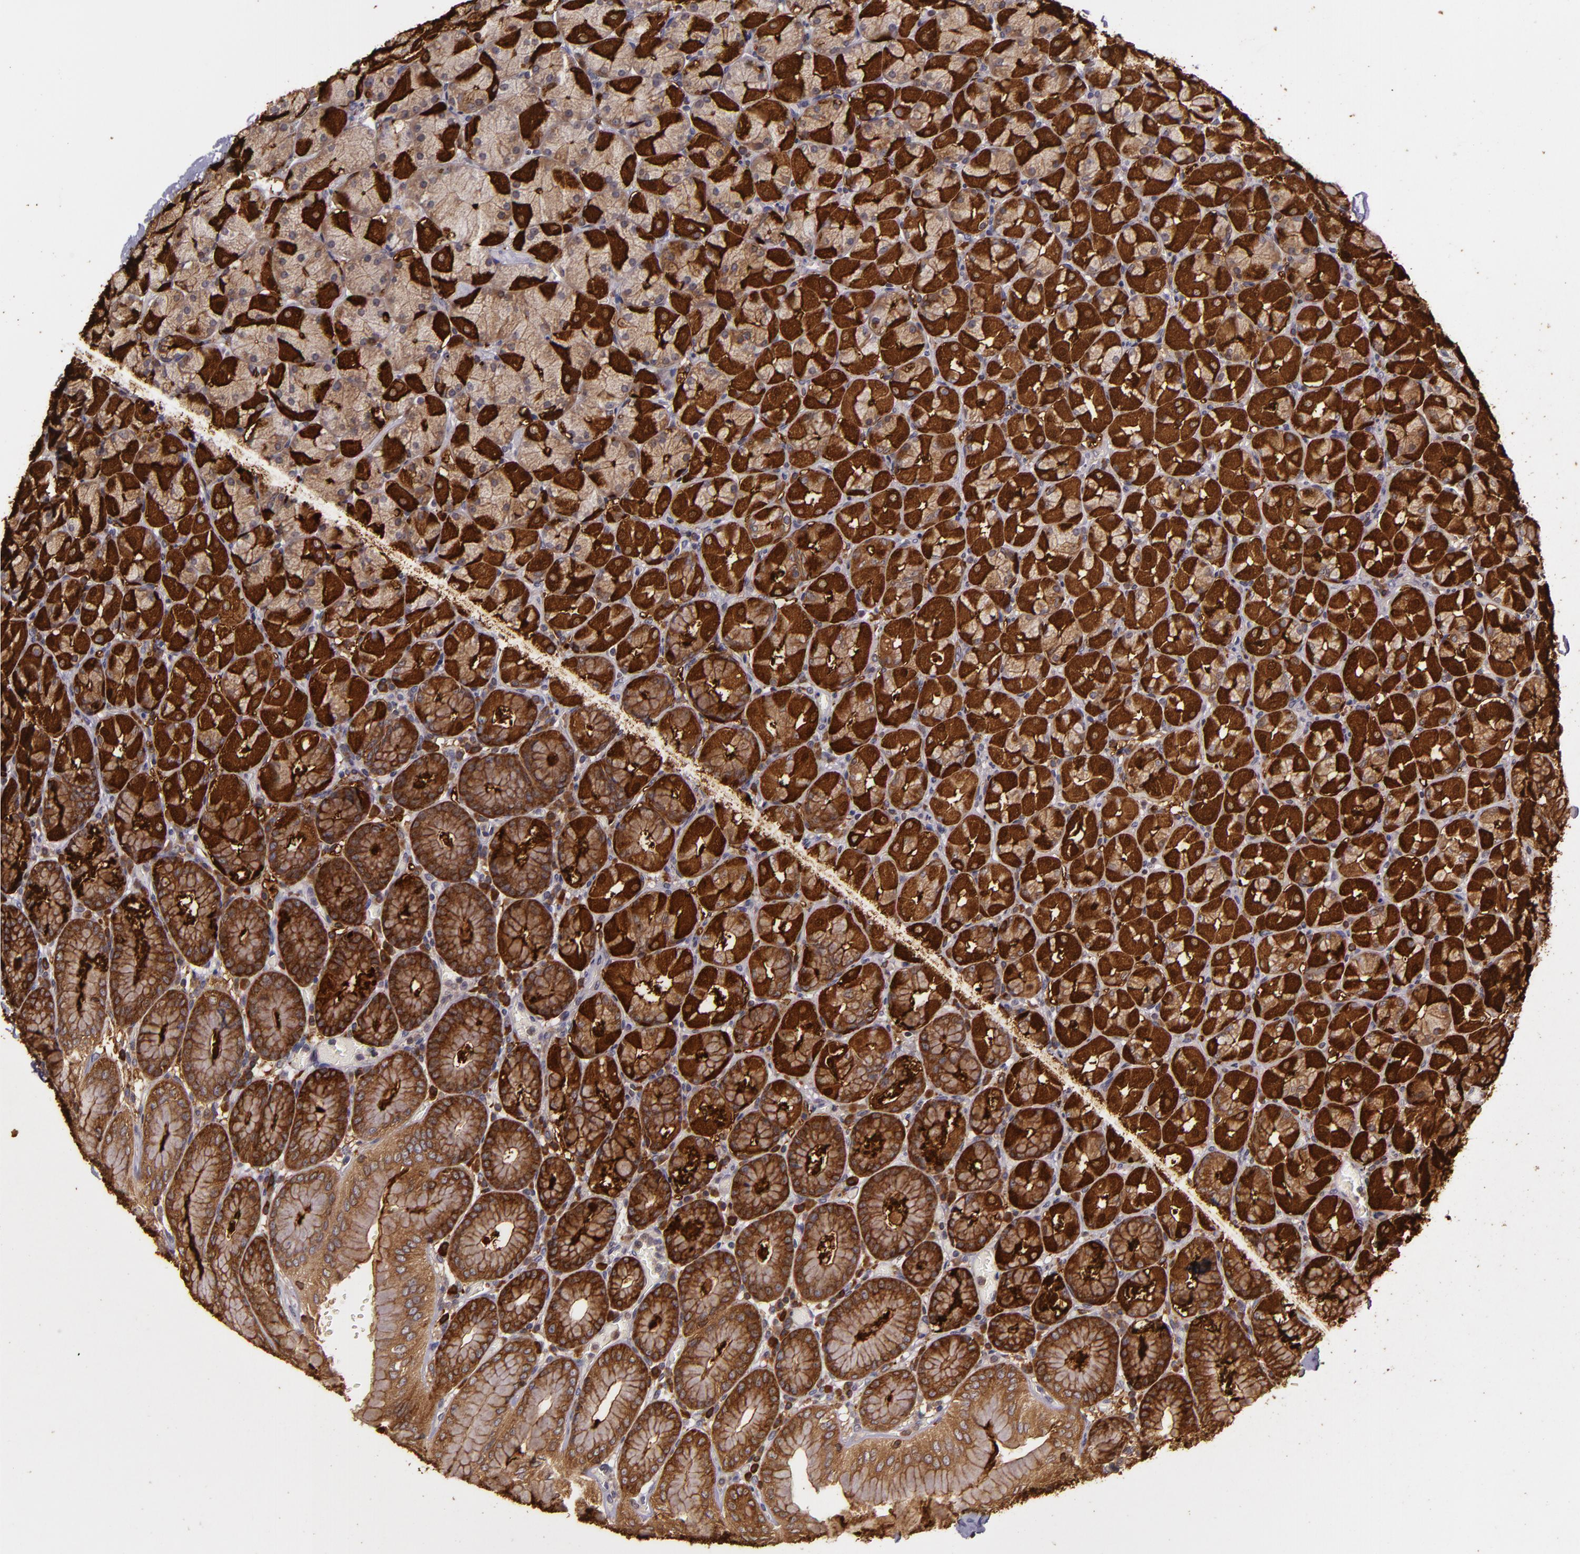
{"staining": {"intensity": "strong", "quantity": ">75%", "location": "cytoplasmic/membranous"}, "tissue": "stomach", "cell_type": "Glandular cells", "image_type": "normal", "snomed": [{"axis": "morphology", "description": "Normal tissue, NOS"}, {"axis": "topography", "description": "Stomach, upper"}, {"axis": "topography", "description": "Stomach"}], "caption": "A photomicrograph of human stomach stained for a protein demonstrates strong cytoplasmic/membranous brown staining in glandular cells.", "gene": "SLC9A3R1", "patient": {"sex": "male", "age": 76}}